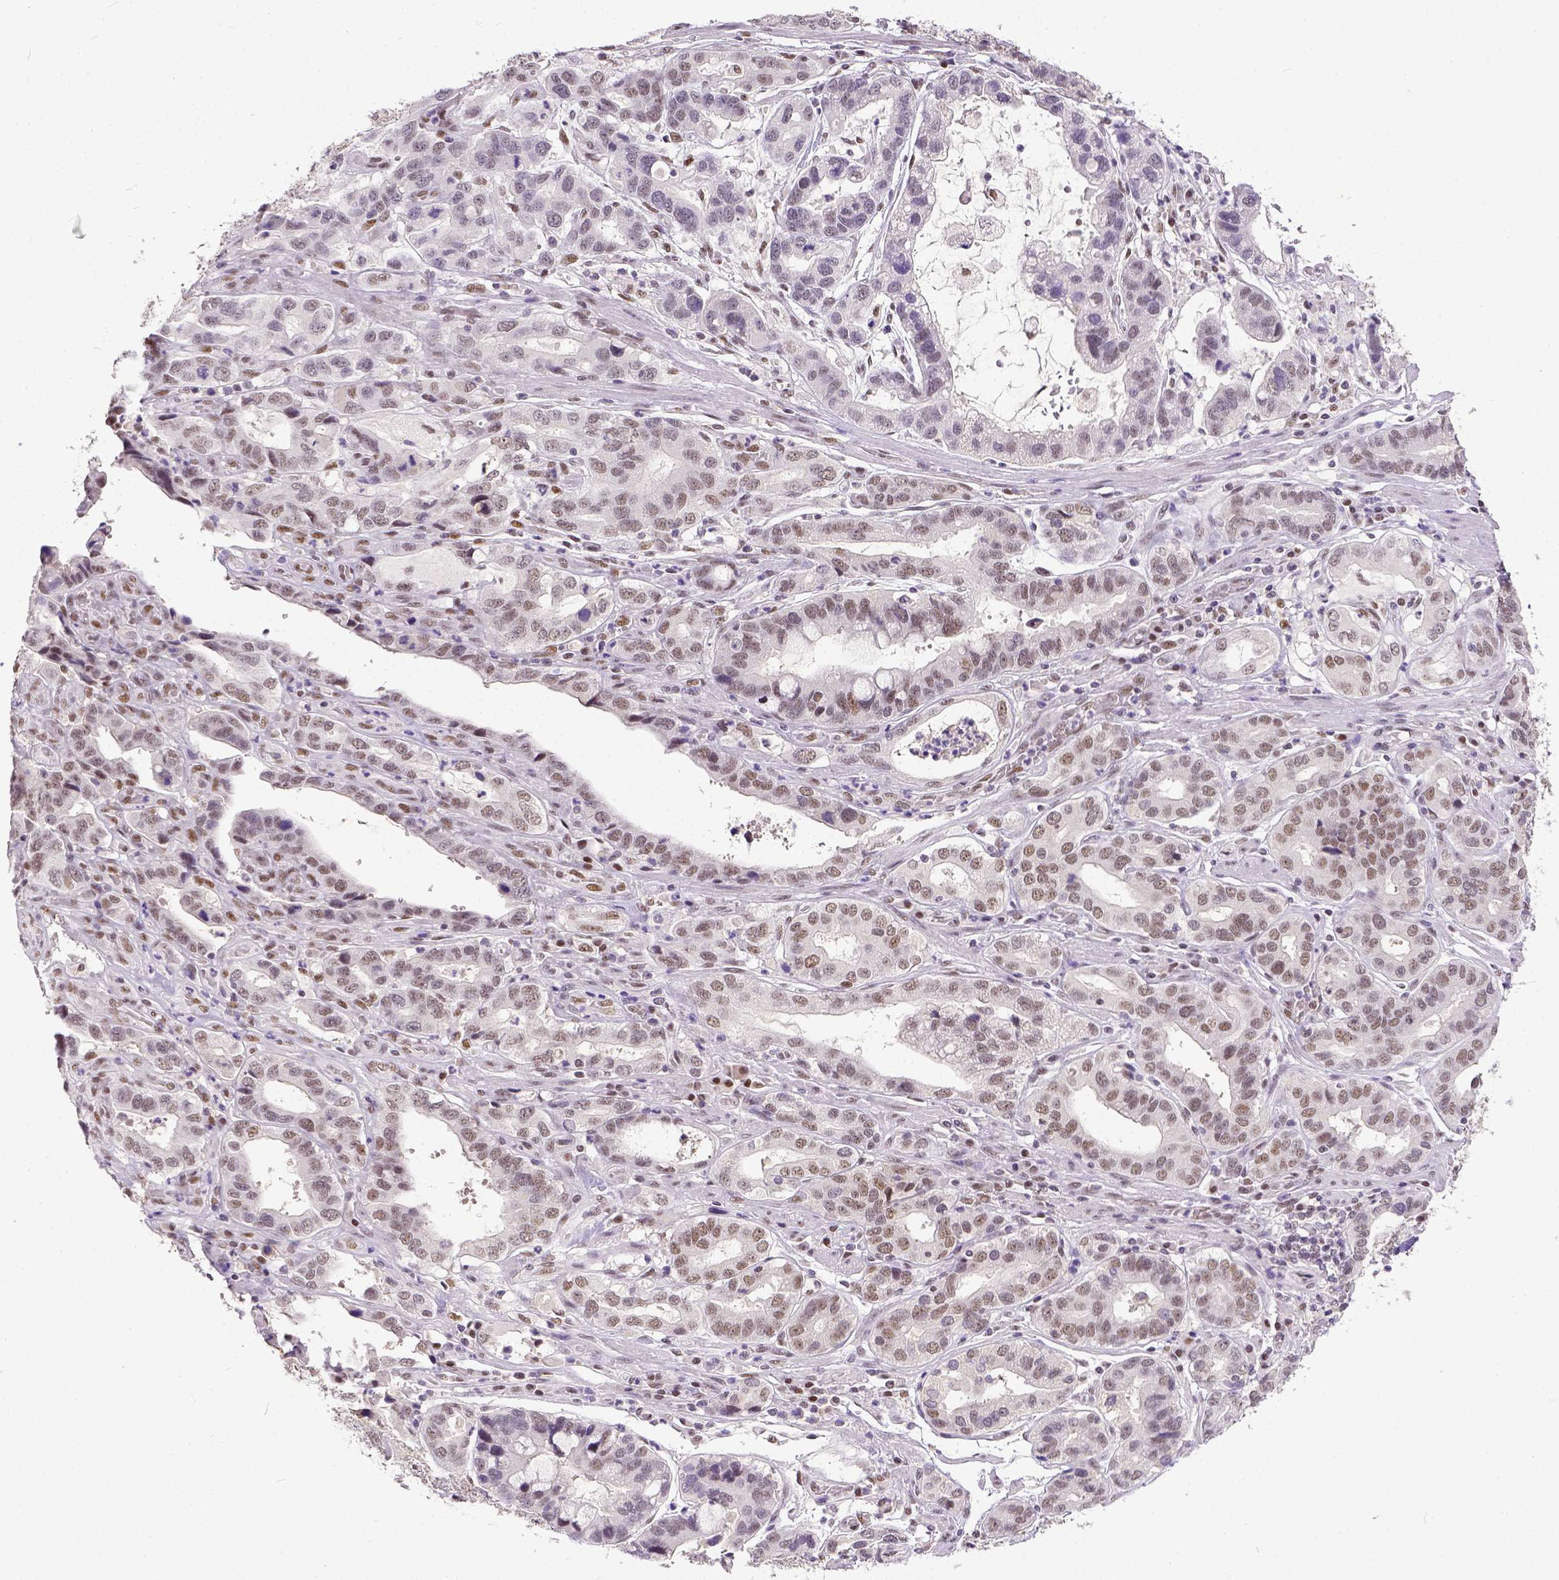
{"staining": {"intensity": "weak", "quantity": "25%-75%", "location": "nuclear"}, "tissue": "stomach cancer", "cell_type": "Tumor cells", "image_type": "cancer", "snomed": [{"axis": "morphology", "description": "Adenocarcinoma, NOS"}, {"axis": "topography", "description": "Stomach, lower"}], "caption": "A brown stain highlights weak nuclear staining of a protein in human stomach cancer (adenocarcinoma) tumor cells.", "gene": "ERCC1", "patient": {"sex": "female", "age": 76}}